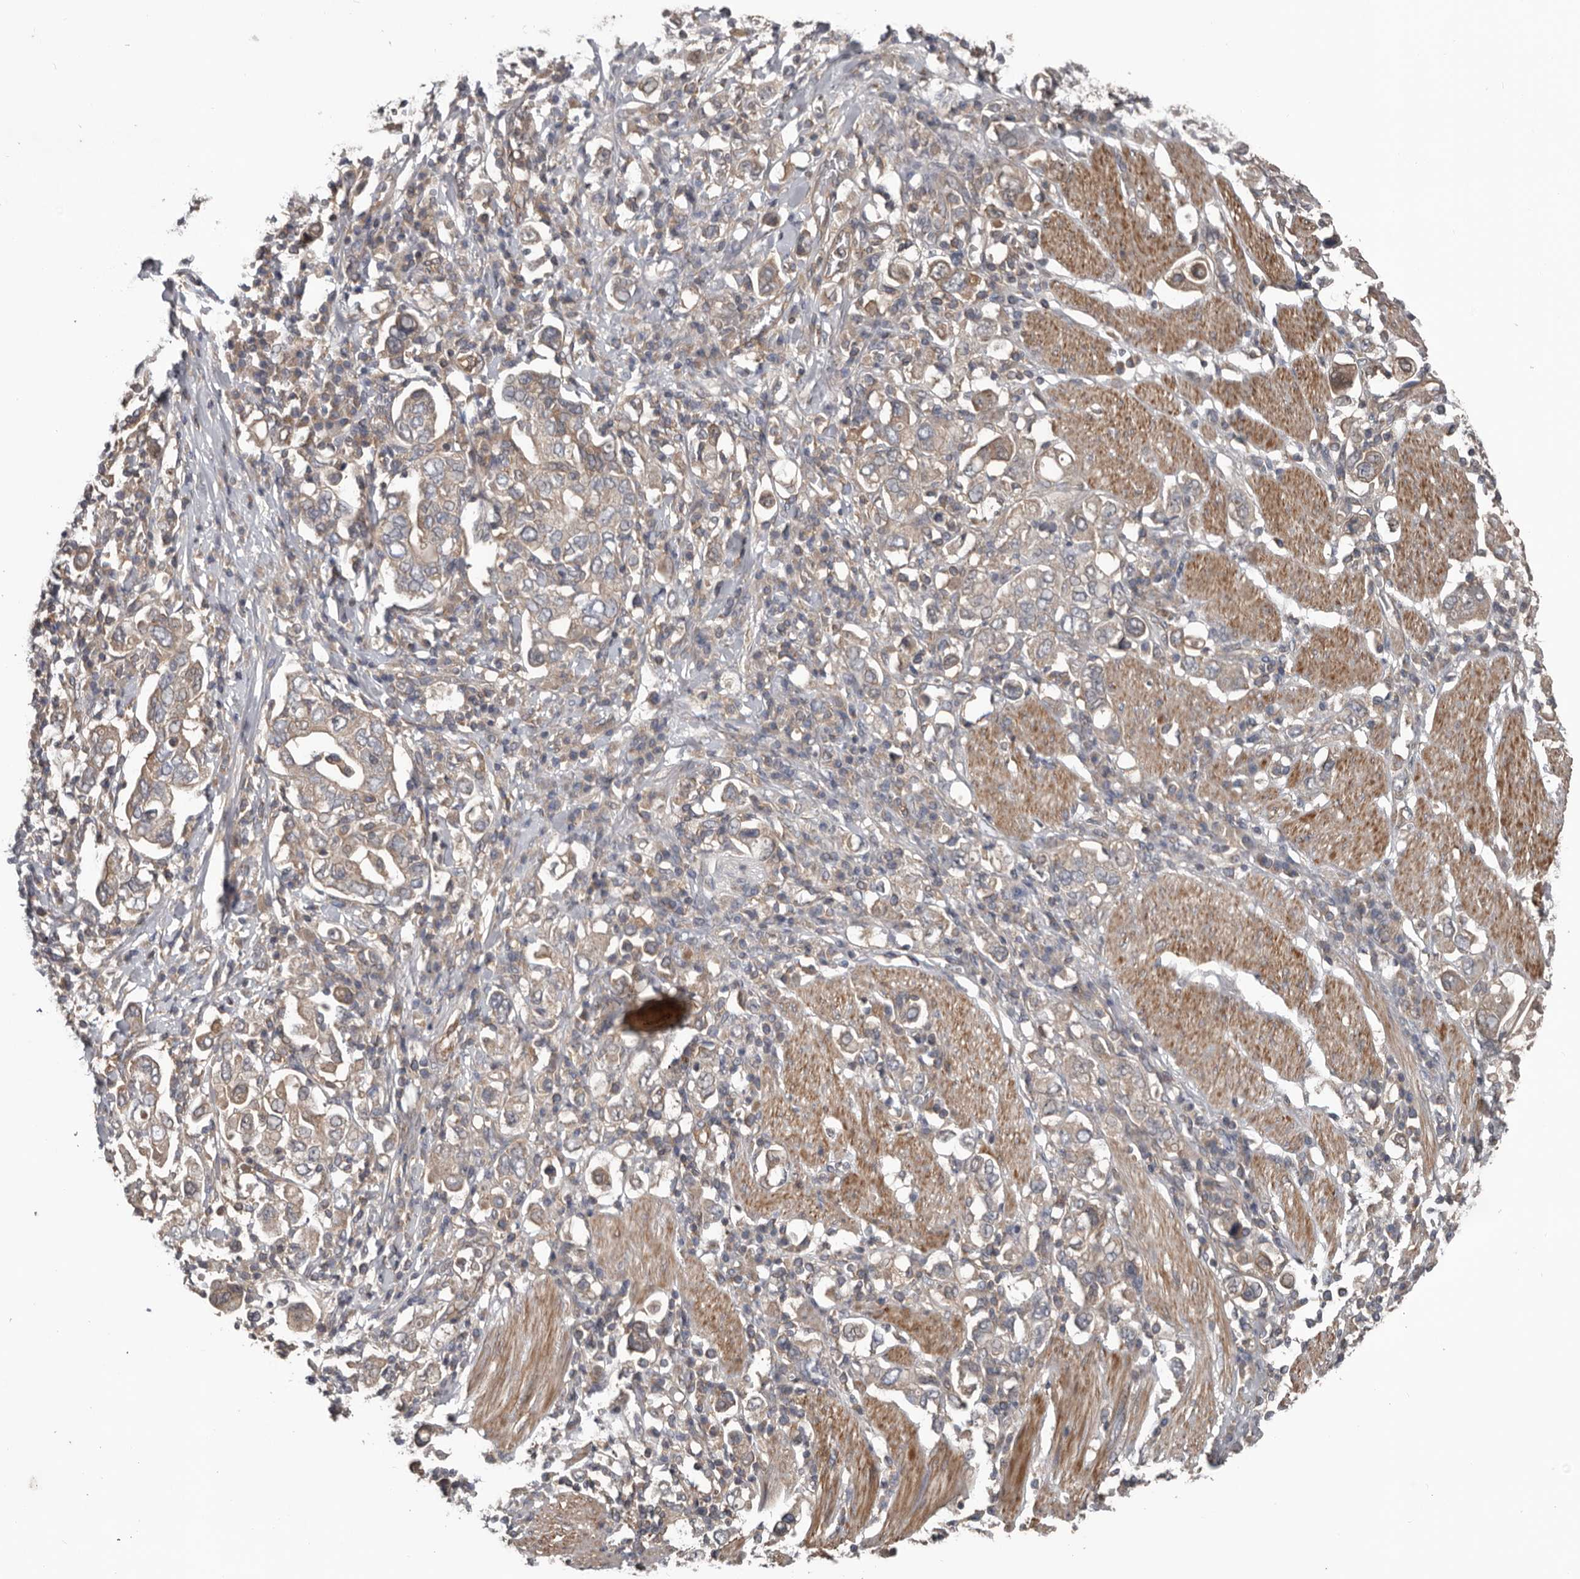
{"staining": {"intensity": "weak", "quantity": ">75%", "location": "cytoplasmic/membranous"}, "tissue": "stomach cancer", "cell_type": "Tumor cells", "image_type": "cancer", "snomed": [{"axis": "morphology", "description": "Adenocarcinoma, NOS"}, {"axis": "topography", "description": "Stomach, upper"}], "caption": "An IHC image of neoplastic tissue is shown. Protein staining in brown highlights weak cytoplasmic/membranous positivity in adenocarcinoma (stomach) within tumor cells.", "gene": "DNAJB4", "patient": {"sex": "male", "age": 62}}